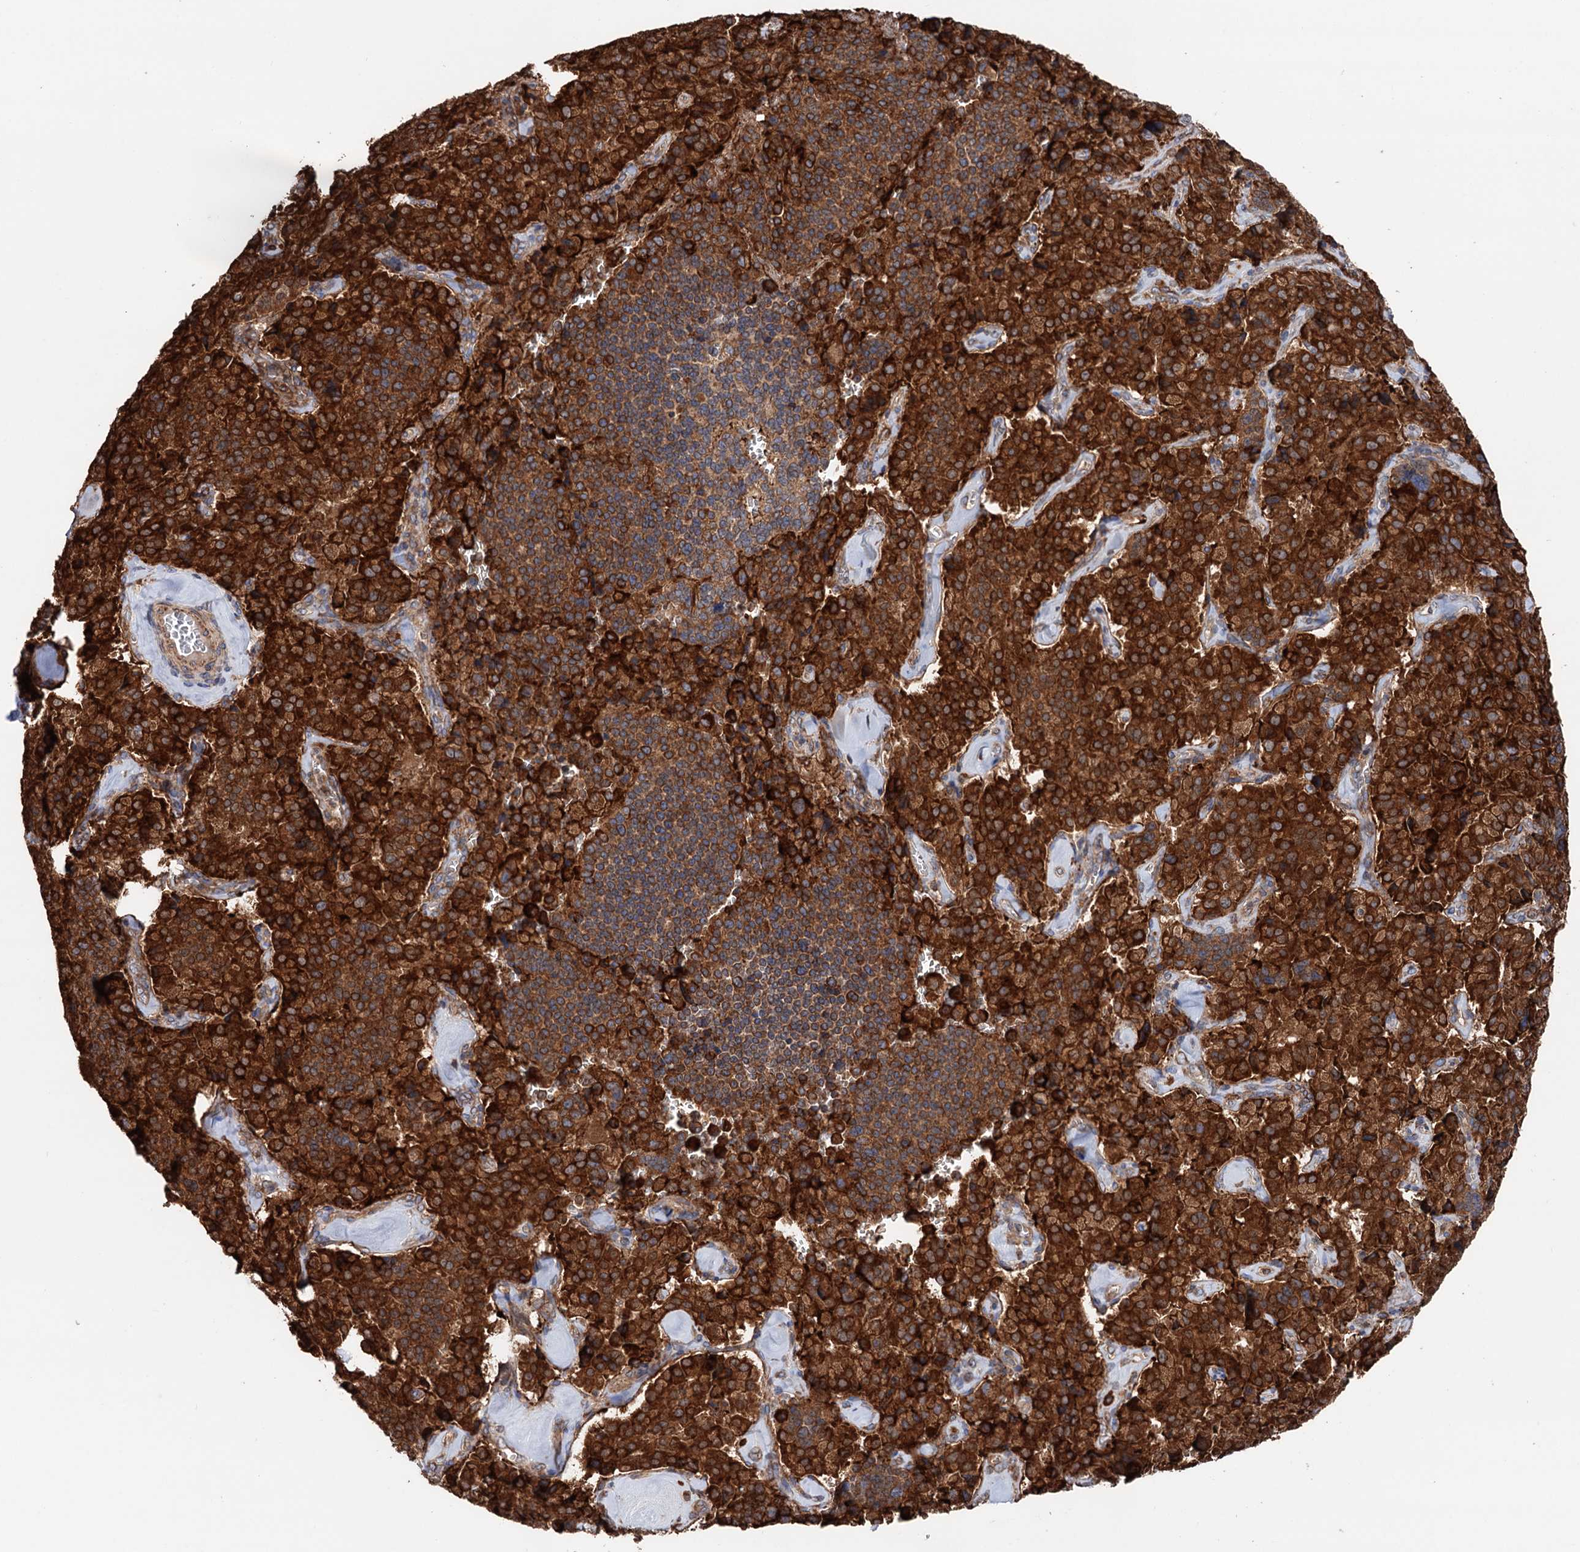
{"staining": {"intensity": "strong", "quantity": ">75%", "location": "cytoplasmic/membranous"}, "tissue": "pancreatic cancer", "cell_type": "Tumor cells", "image_type": "cancer", "snomed": [{"axis": "morphology", "description": "Adenocarcinoma, NOS"}, {"axis": "topography", "description": "Pancreas"}], "caption": "Pancreatic cancer tissue reveals strong cytoplasmic/membranous expression in approximately >75% of tumor cells, visualized by immunohistochemistry.", "gene": "ERP29", "patient": {"sex": "male", "age": 65}}